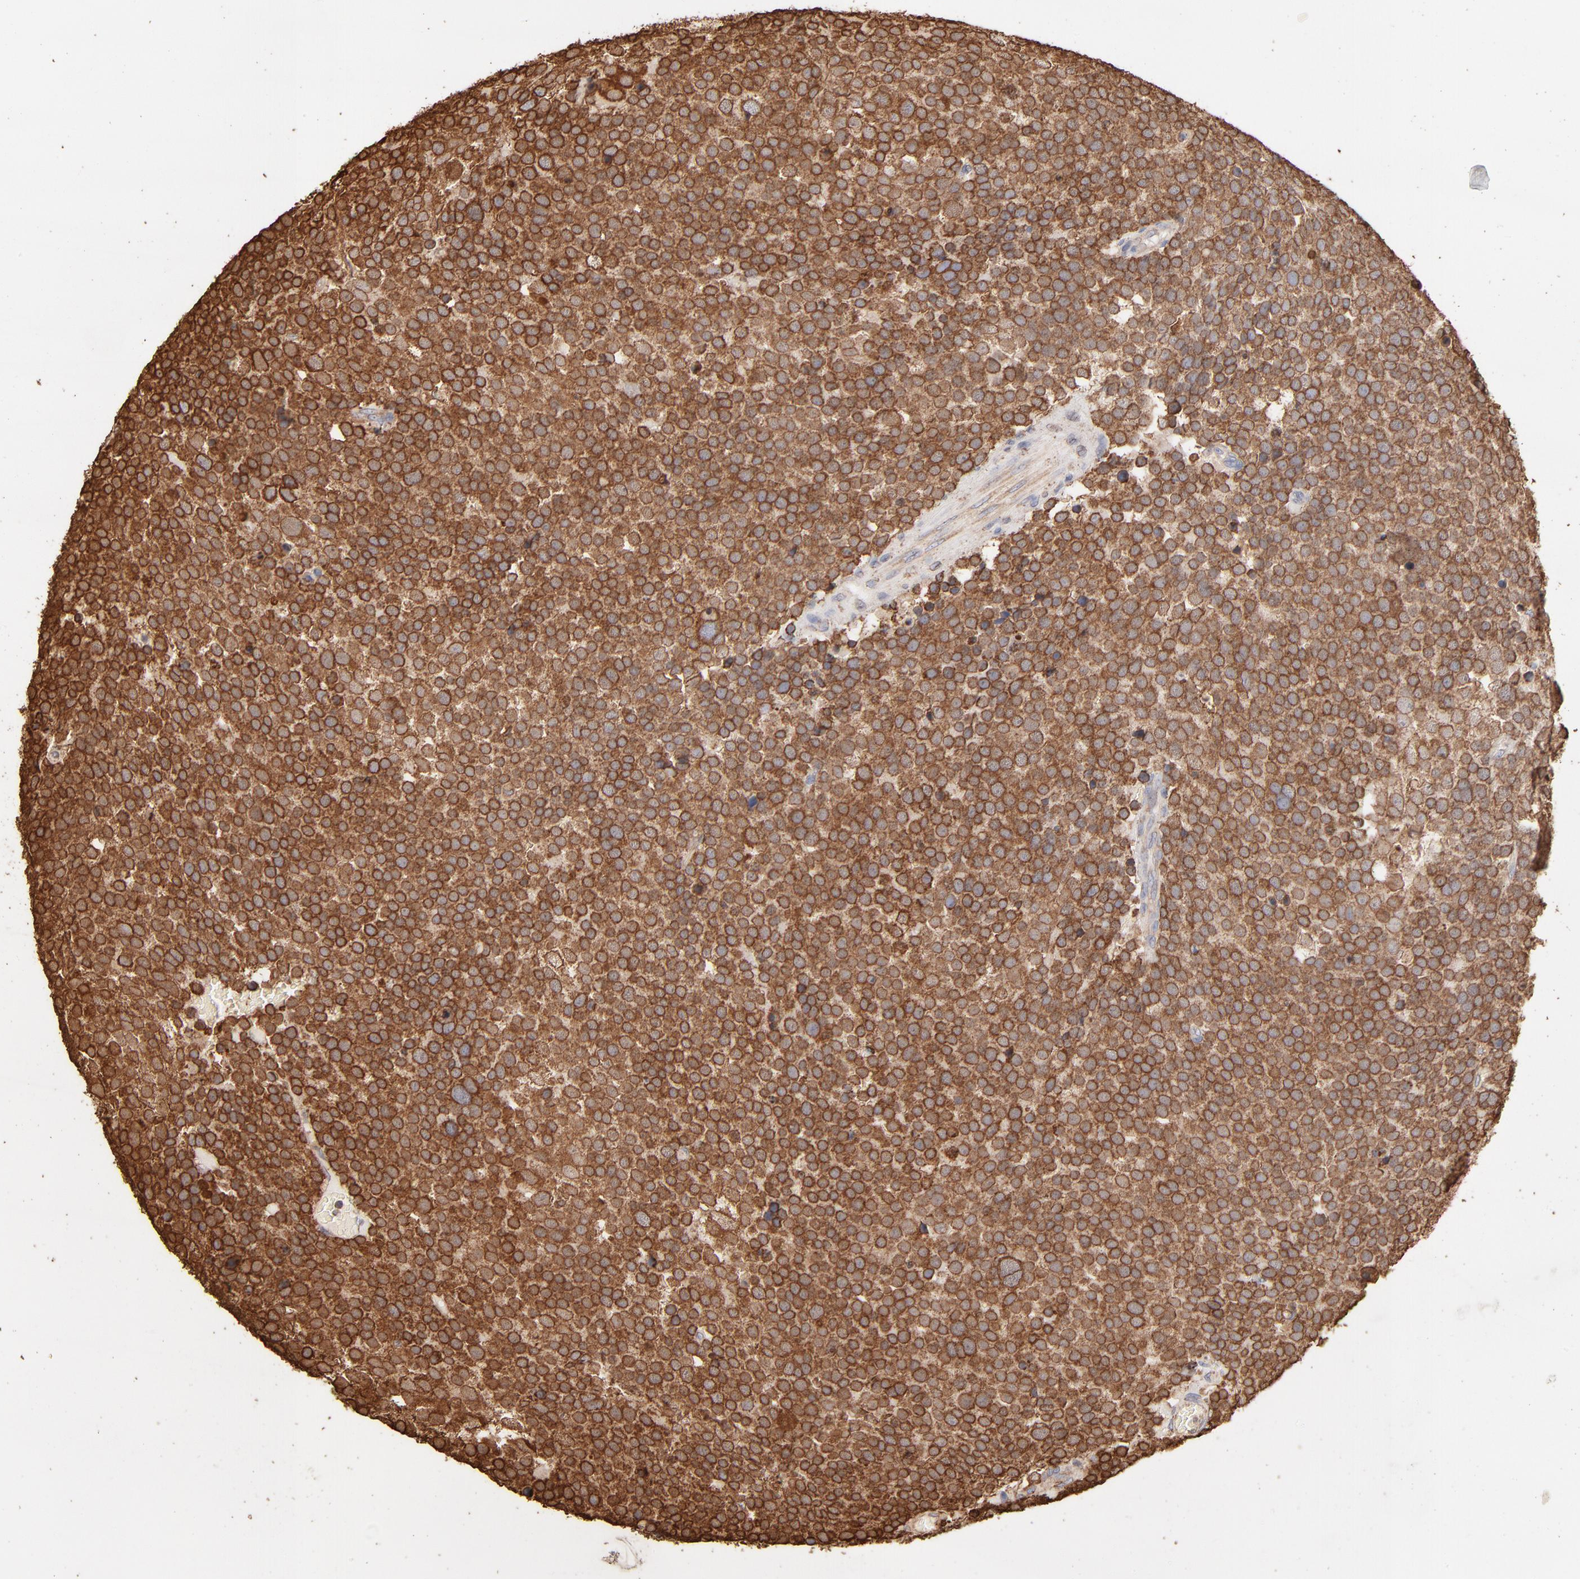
{"staining": {"intensity": "moderate", "quantity": ">75%", "location": "cytoplasmic/membranous"}, "tissue": "testis cancer", "cell_type": "Tumor cells", "image_type": "cancer", "snomed": [{"axis": "morphology", "description": "Seminoma, NOS"}, {"axis": "topography", "description": "Testis"}], "caption": "The immunohistochemical stain shows moderate cytoplasmic/membranous positivity in tumor cells of testis cancer tissue. (Brightfield microscopy of DAB IHC at high magnification).", "gene": "PDIA3", "patient": {"sex": "male", "age": 71}}